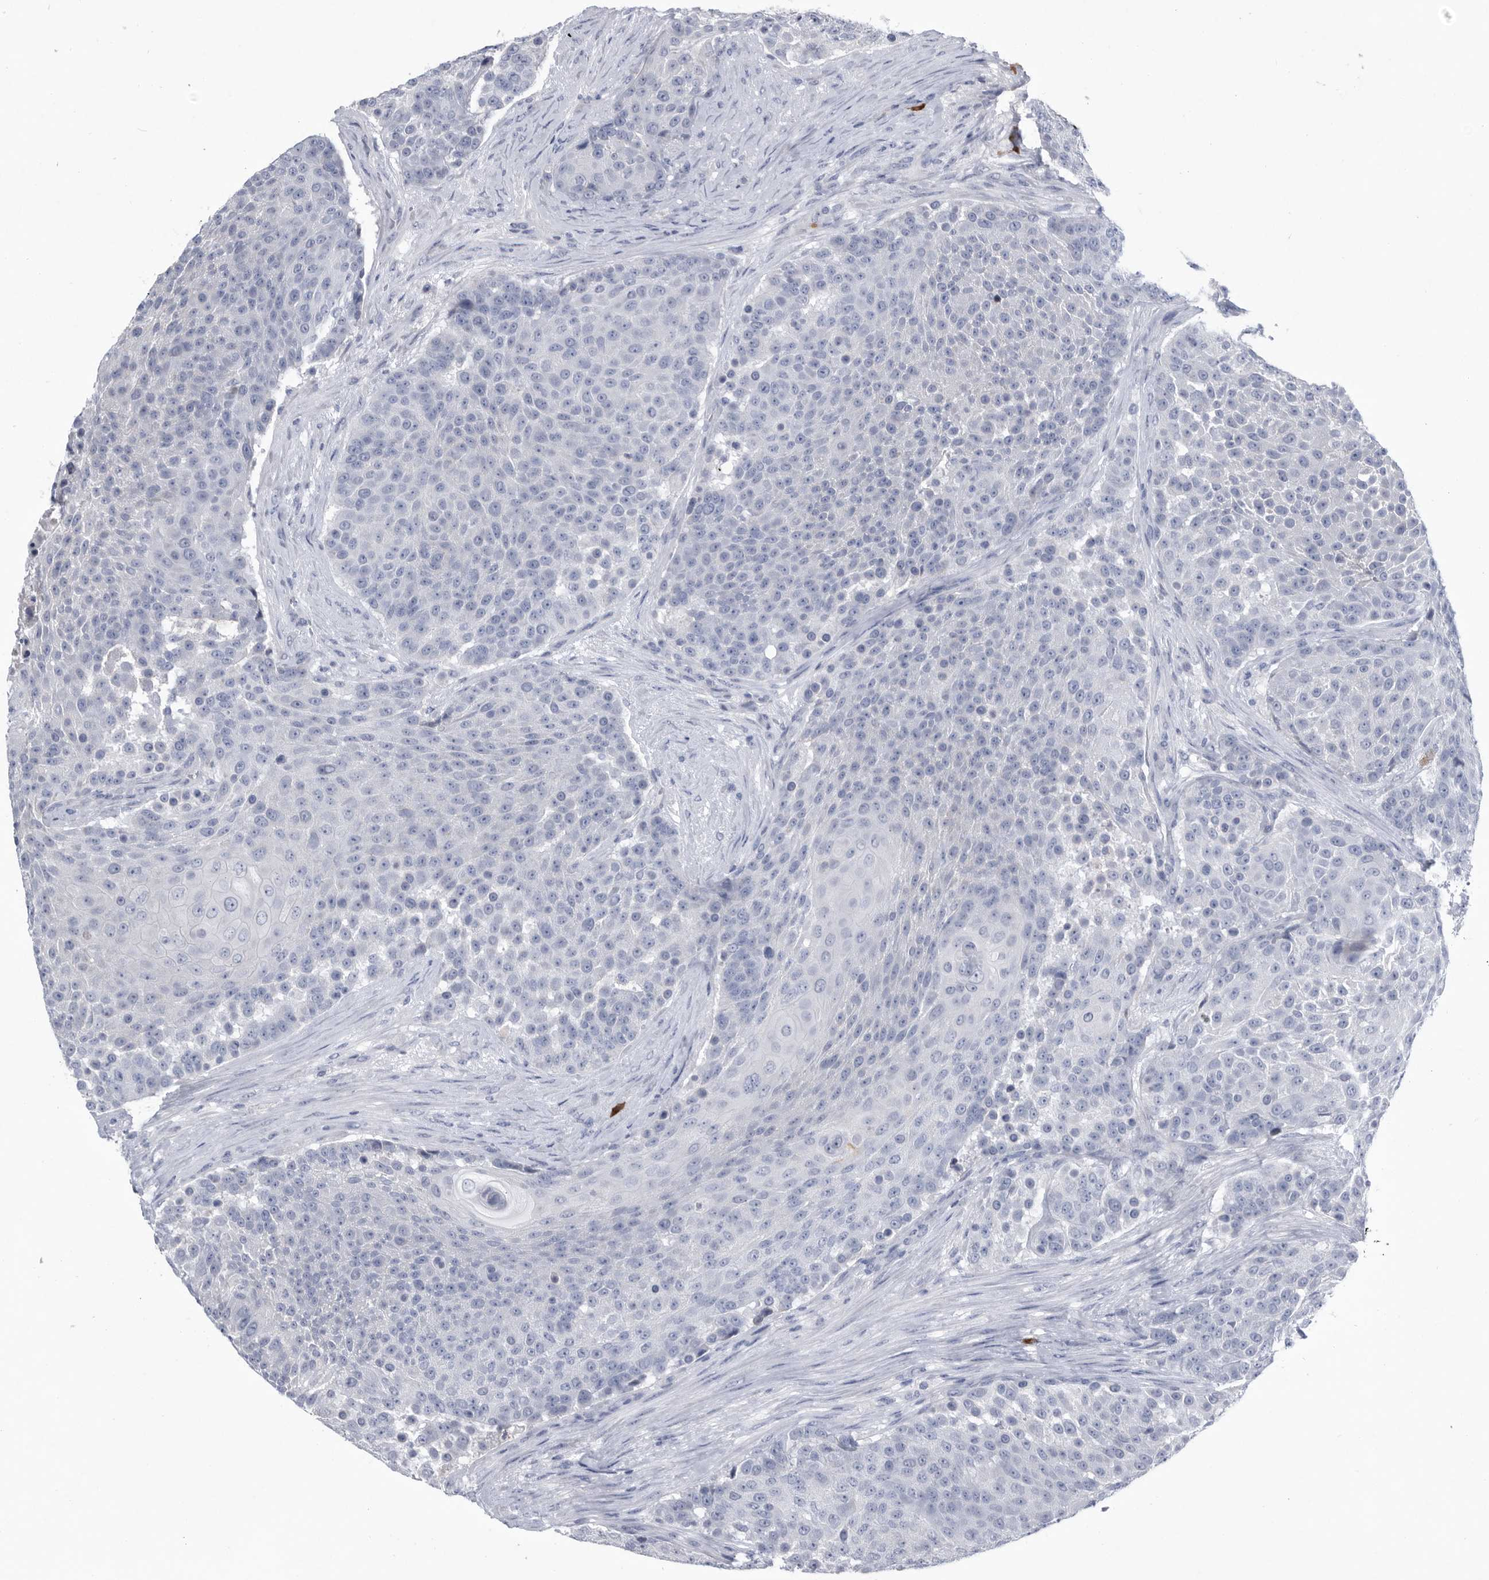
{"staining": {"intensity": "negative", "quantity": "none", "location": "none"}, "tissue": "urothelial cancer", "cell_type": "Tumor cells", "image_type": "cancer", "snomed": [{"axis": "morphology", "description": "Urothelial carcinoma, High grade"}, {"axis": "topography", "description": "Urinary bladder"}], "caption": "This is an immunohistochemistry (IHC) image of urothelial cancer. There is no staining in tumor cells.", "gene": "BTBD6", "patient": {"sex": "female", "age": 63}}